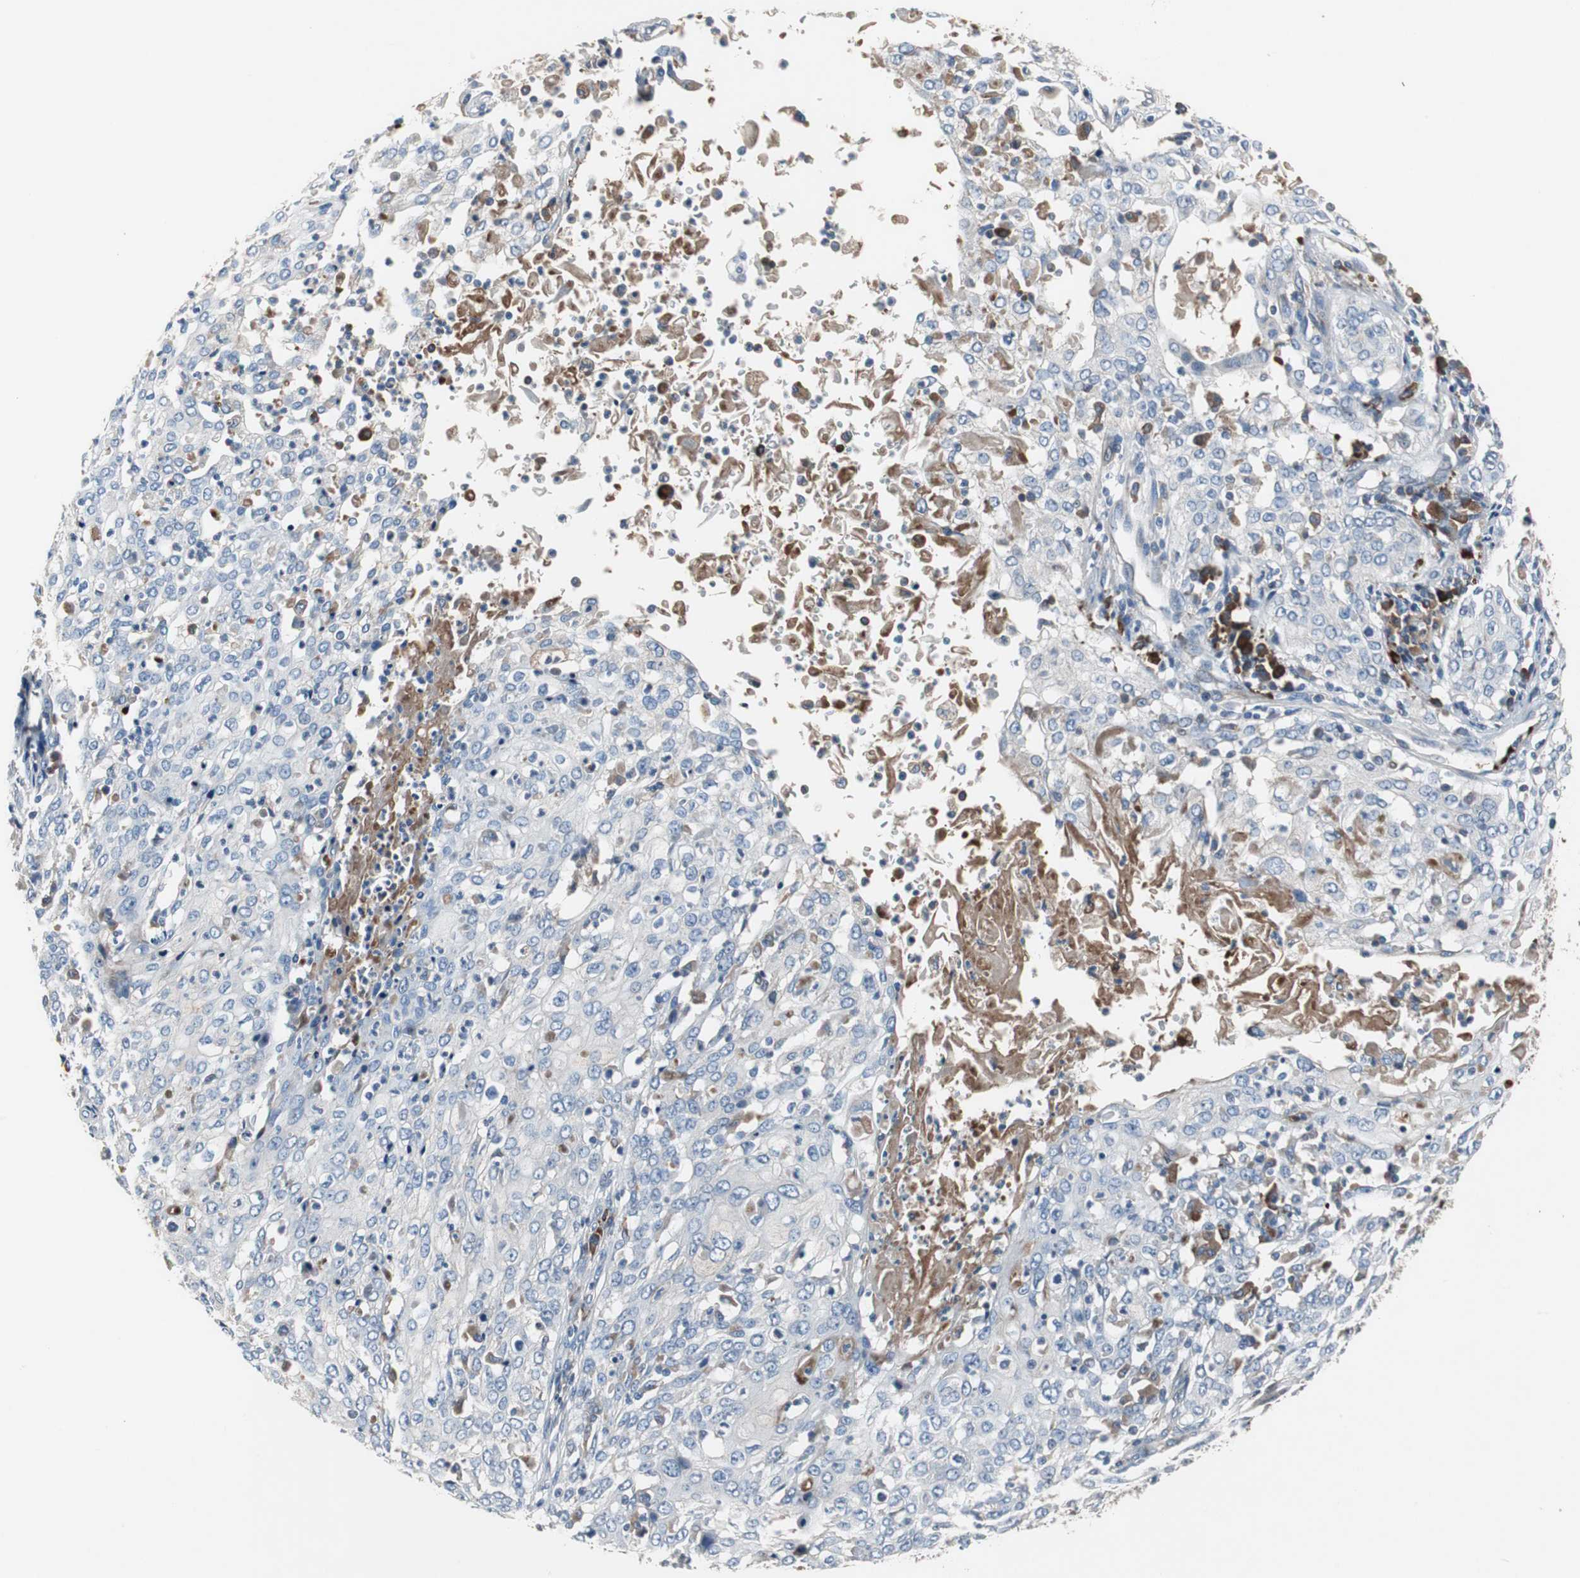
{"staining": {"intensity": "weak", "quantity": "<25%", "location": "cytoplasmic/membranous"}, "tissue": "cervical cancer", "cell_type": "Tumor cells", "image_type": "cancer", "snomed": [{"axis": "morphology", "description": "Squamous cell carcinoma, NOS"}, {"axis": "topography", "description": "Cervix"}], "caption": "Immunohistochemistry (IHC) micrograph of human cervical cancer (squamous cell carcinoma) stained for a protein (brown), which displays no positivity in tumor cells. The staining is performed using DAB (3,3'-diaminobenzidine) brown chromogen with nuclei counter-stained in using hematoxylin.", "gene": "SORT1", "patient": {"sex": "female", "age": 39}}